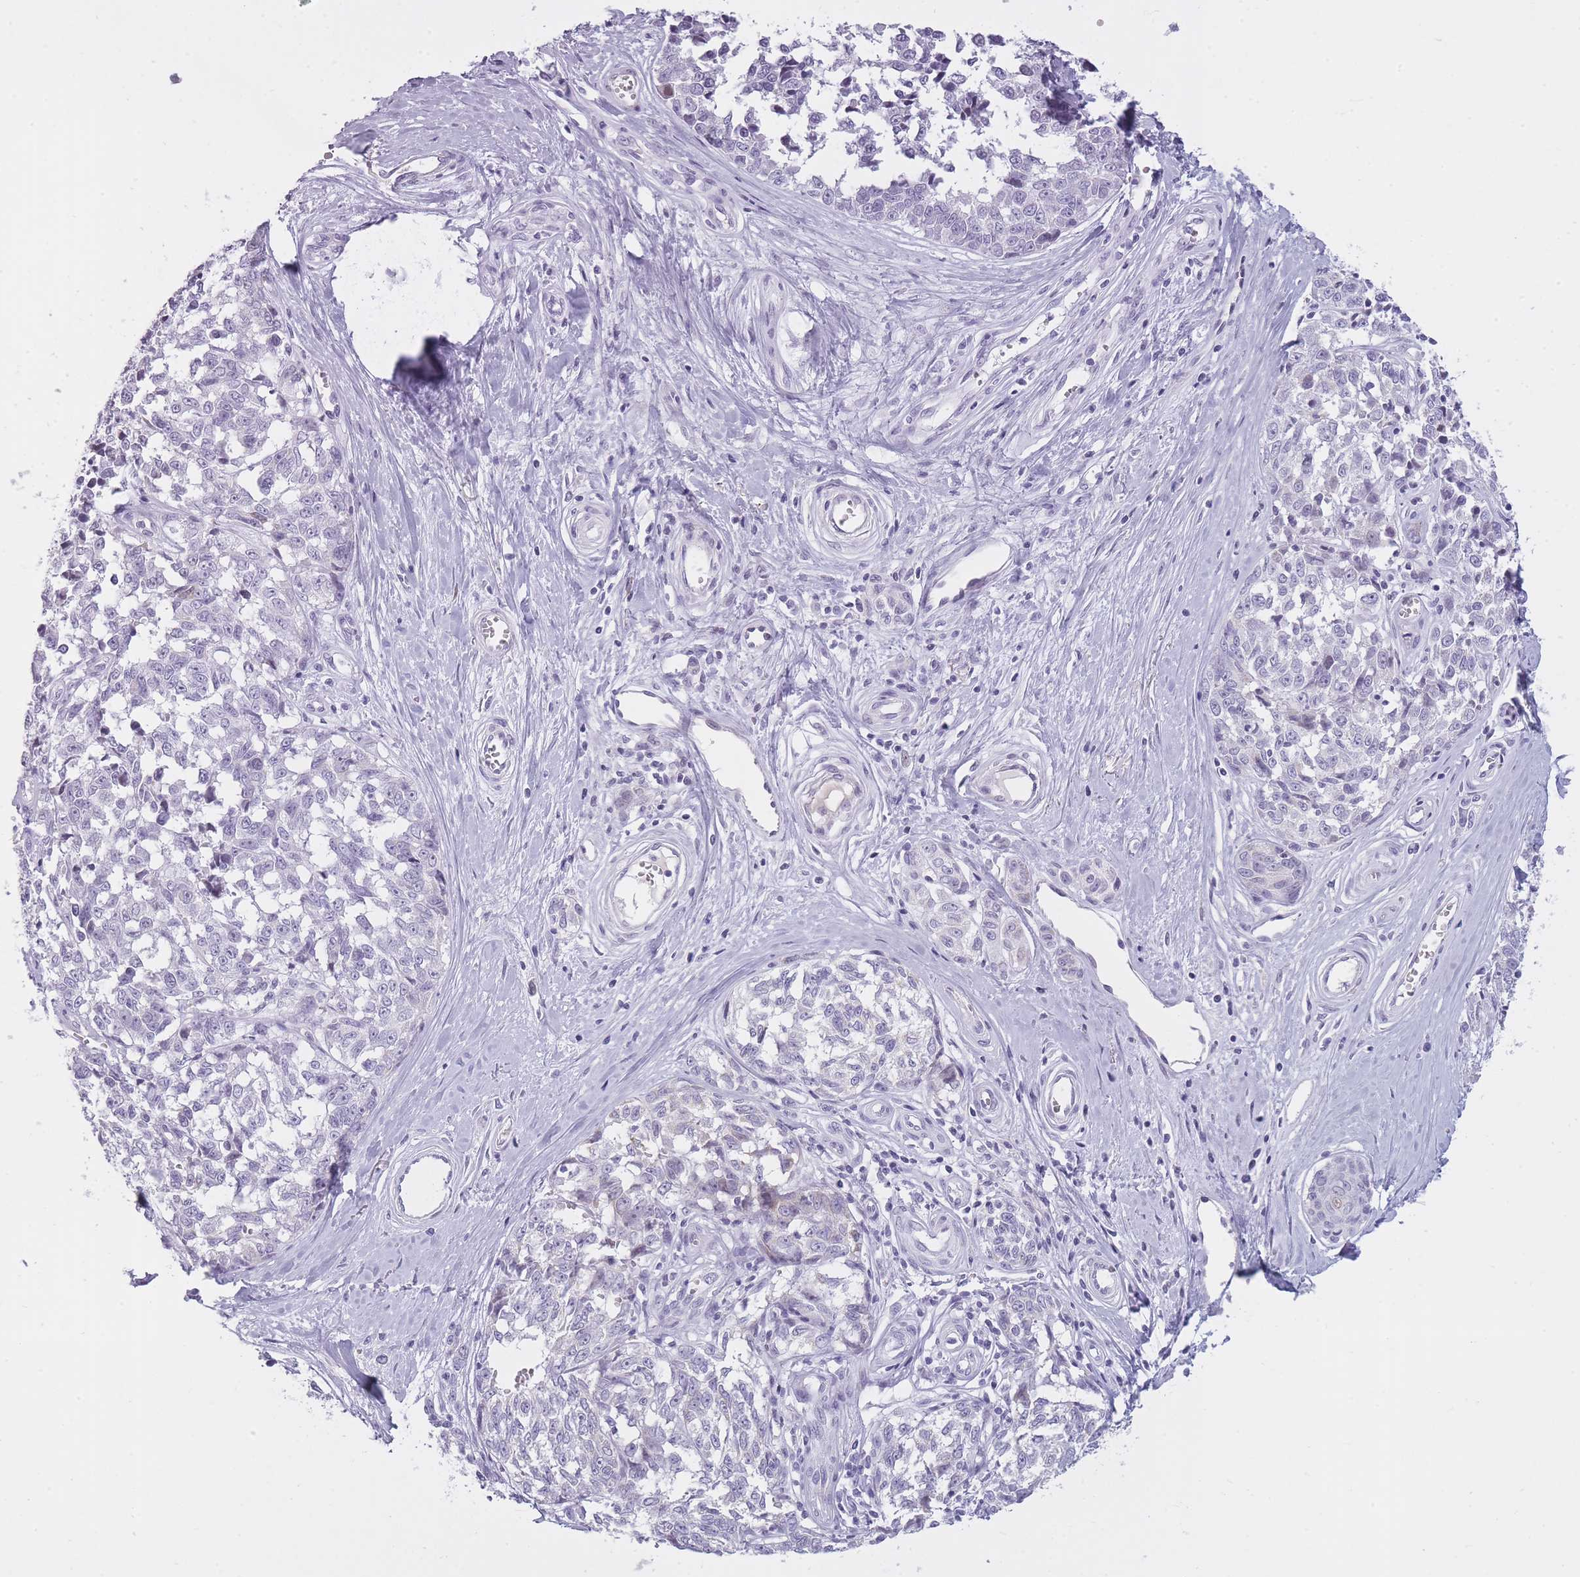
{"staining": {"intensity": "negative", "quantity": "none", "location": "none"}, "tissue": "melanoma", "cell_type": "Tumor cells", "image_type": "cancer", "snomed": [{"axis": "morphology", "description": "Normal tissue, NOS"}, {"axis": "morphology", "description": "Malignant melanoma, NOS"}, {"axis": "topography", "description": "Skin"}], "caption": "There is no significant staining in tumor cells of malignant melanoma.", "gene": "GOLGA6D", "patient": {"sex": "female", "age": 64}}